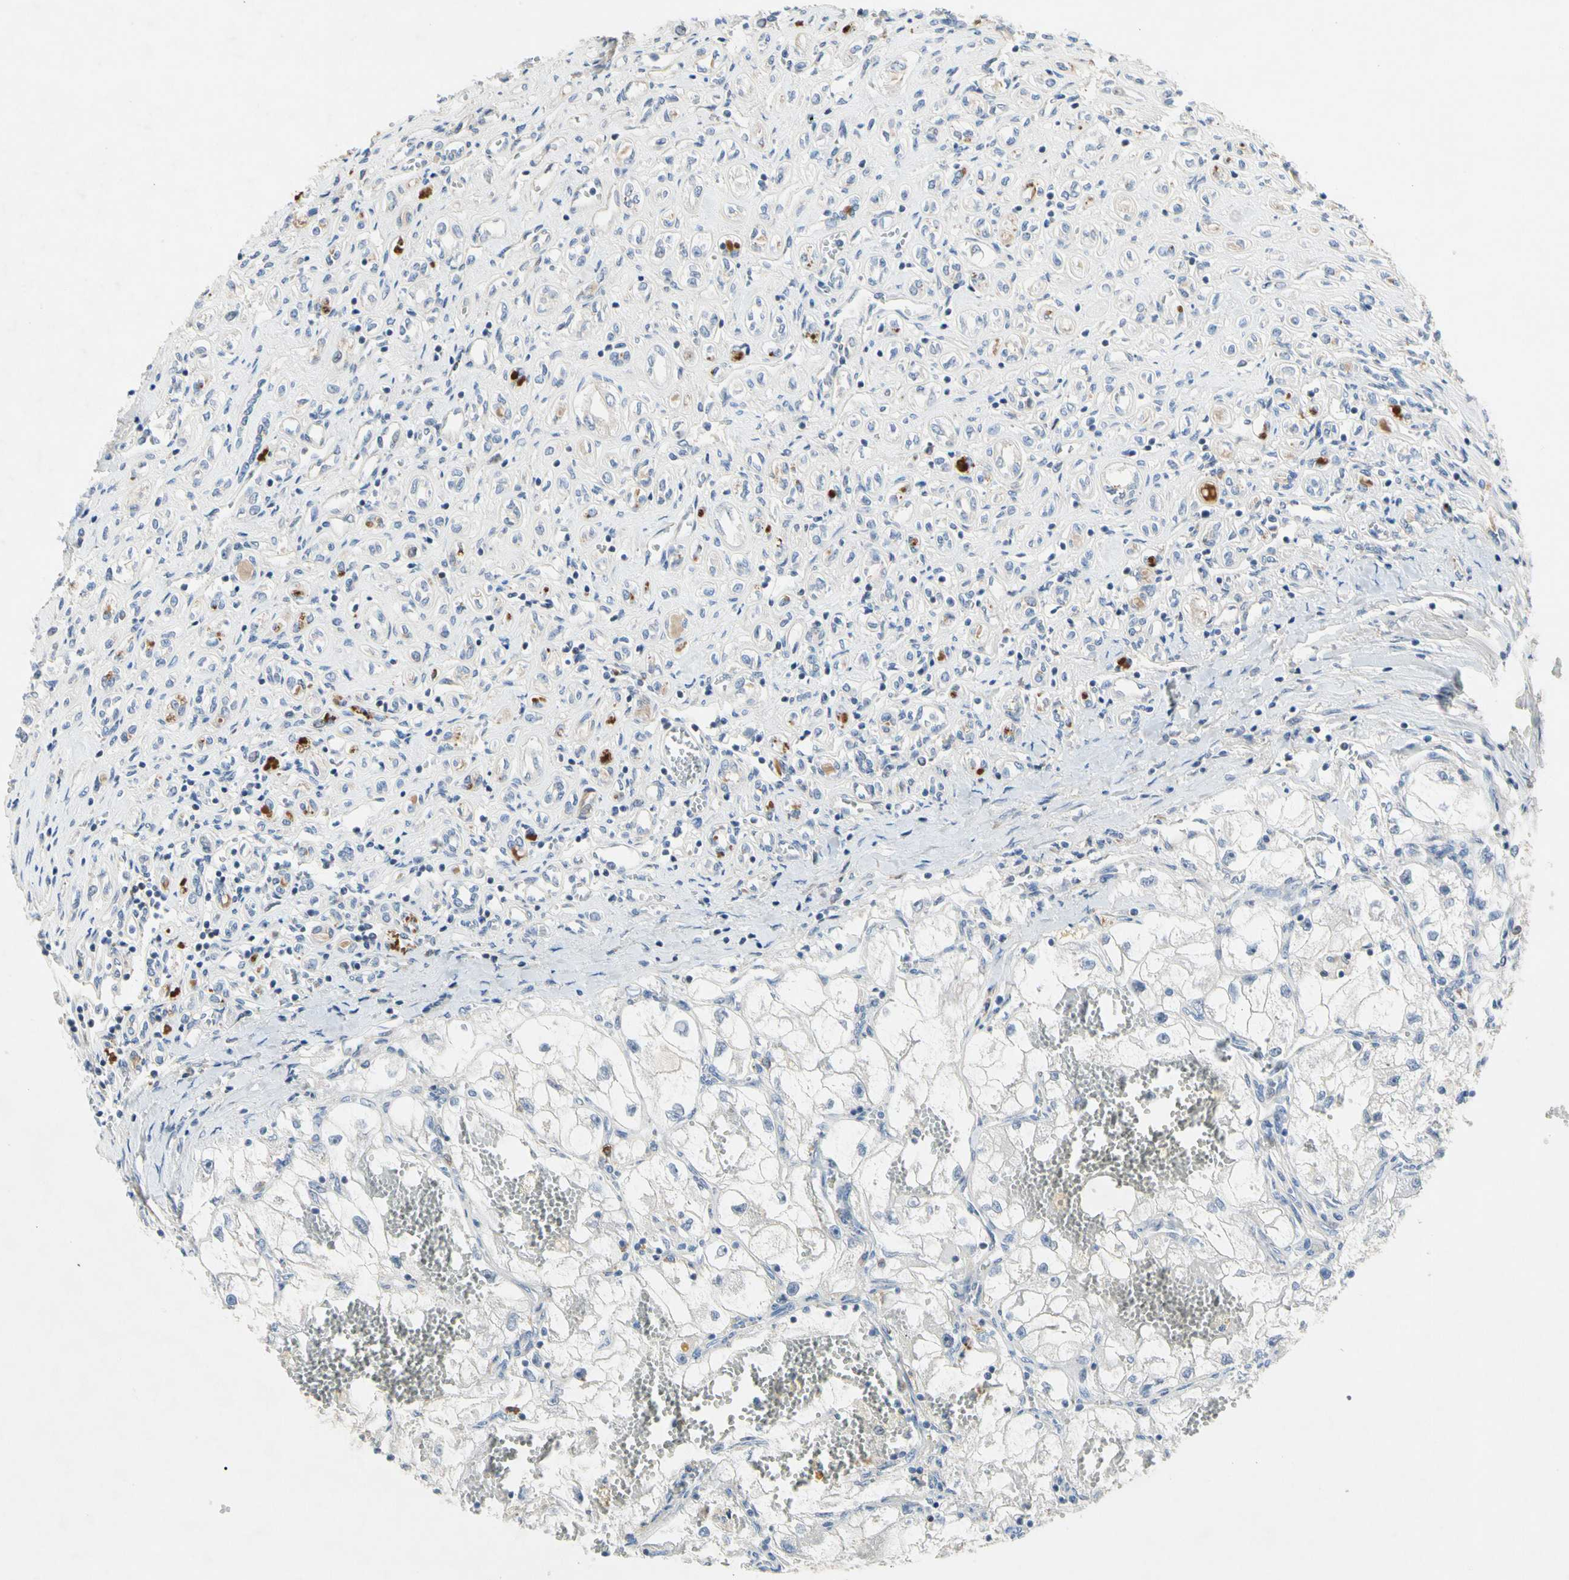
{"staining": {"intensity": "negative", "quantity": "none", "location": "none"}, "tissue": "renal cancer", "cell_type": "Tumor cells", "image_type": "cancer", "snomed": [{"axis": "morphology", "description": "Adenocarcinoma, NOS"}, {"axis": "topography", "description": "Kidney"}], "caption": "This is an immunohistochemistry micrograph of human renal cancer. There is no expression in tumor cells.", "gene": "GAS6", "patient": {"sex": "female", "age": 70}}